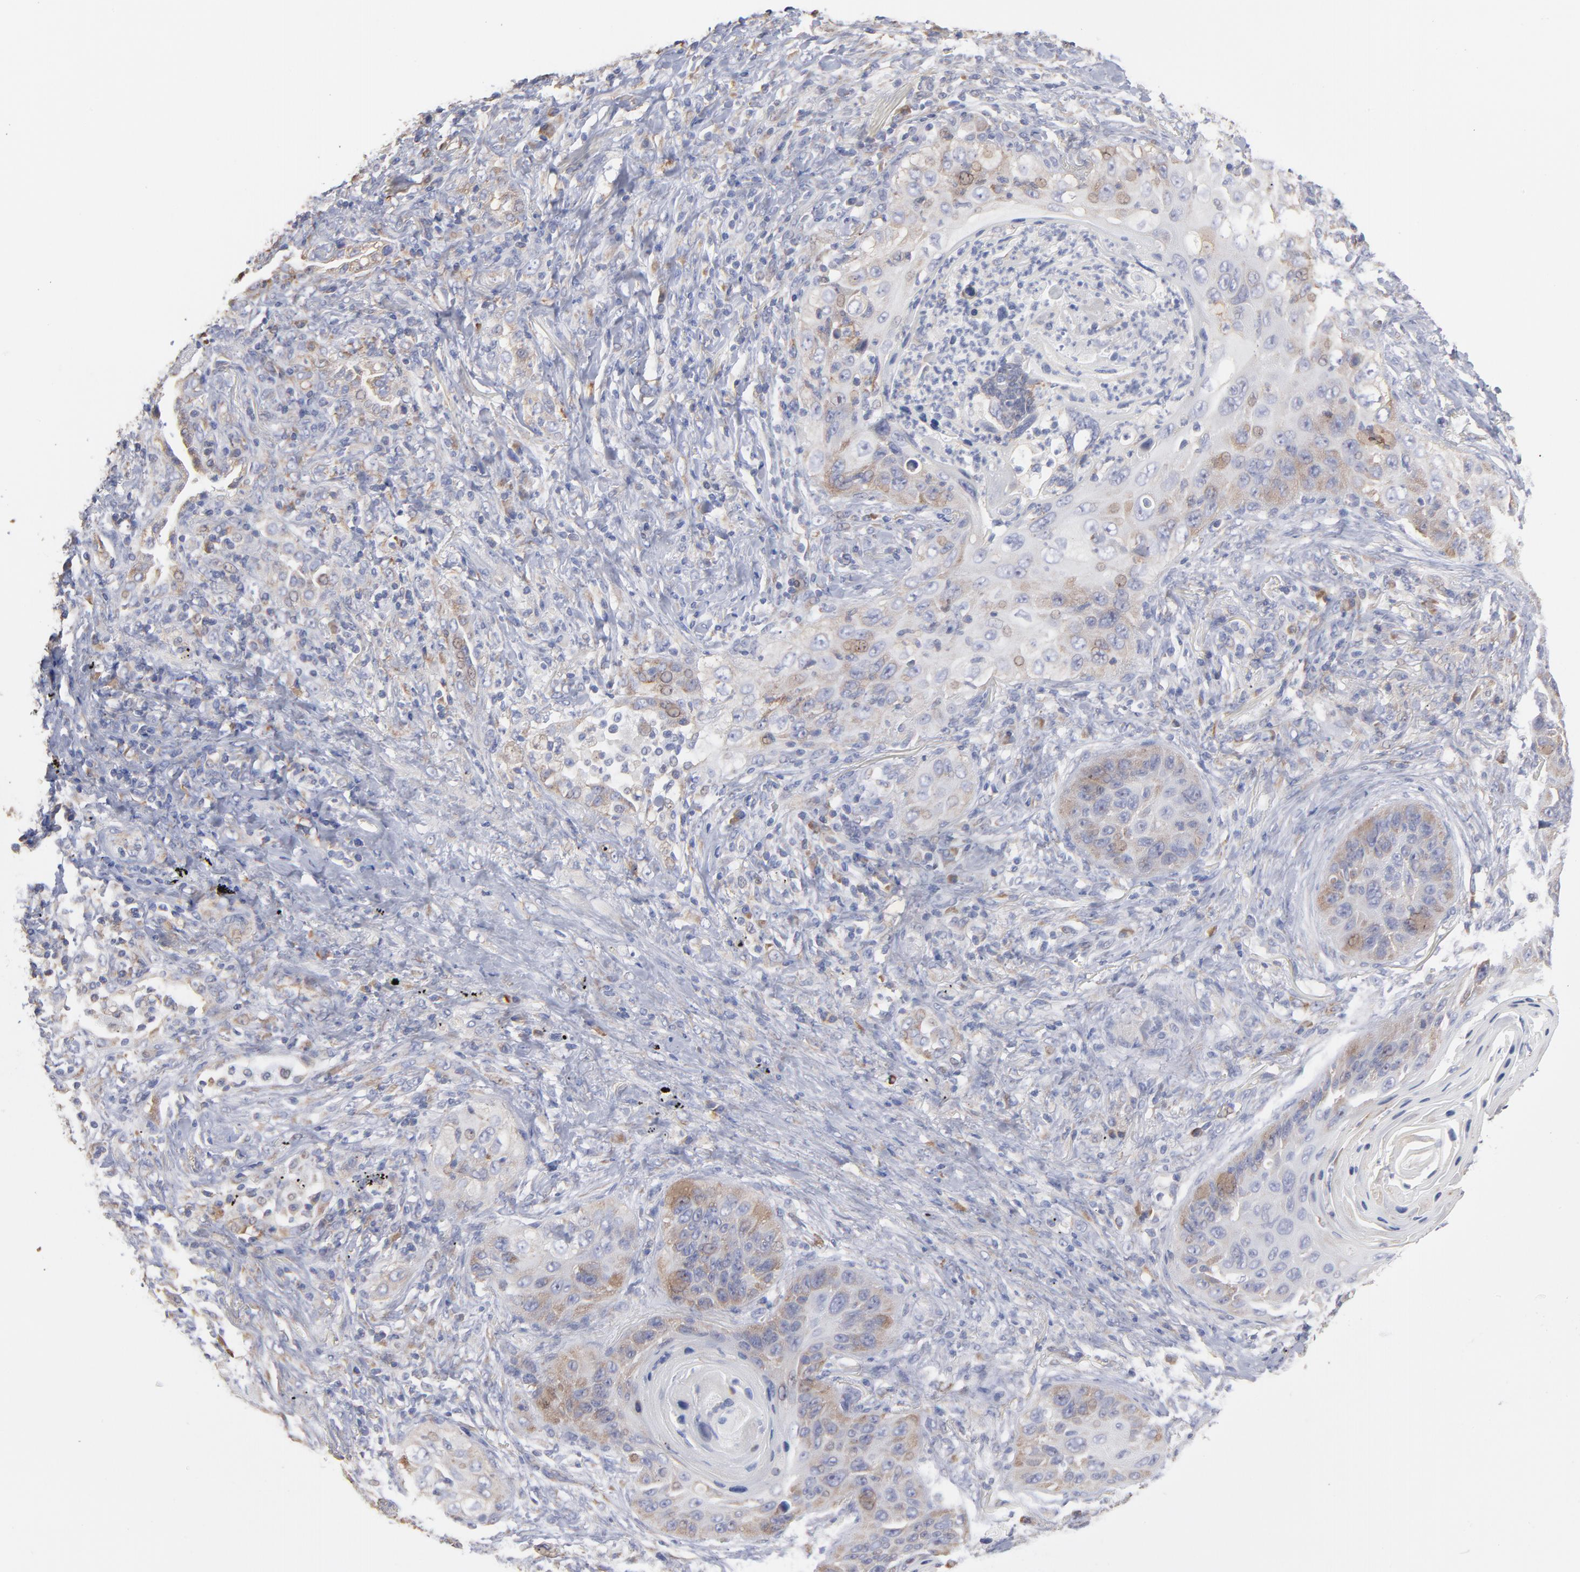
{"staining": {"intensity": "weak", "quantity": "25%-75%", "location": "cytoplasmic/membranous"}, "tissue": "lung cancer", "cell_type": "Tumor cells", "image_type": "cancer", "snomed": [{"axis": "morphology", "description": "Squamous cell carcinoma, NOS"}, {"axis": "topography", "description": "Lung"}], "caption": "DAB (3,3'-diaminobenzidine) immunohistochemical staining of lung cancer reveals weak cytoplasmic/membranous protein positivity in approximately 25%-75% of tumor cells.", "gene": "RPL3", "patient": {"sex": "female", "age": 67}}